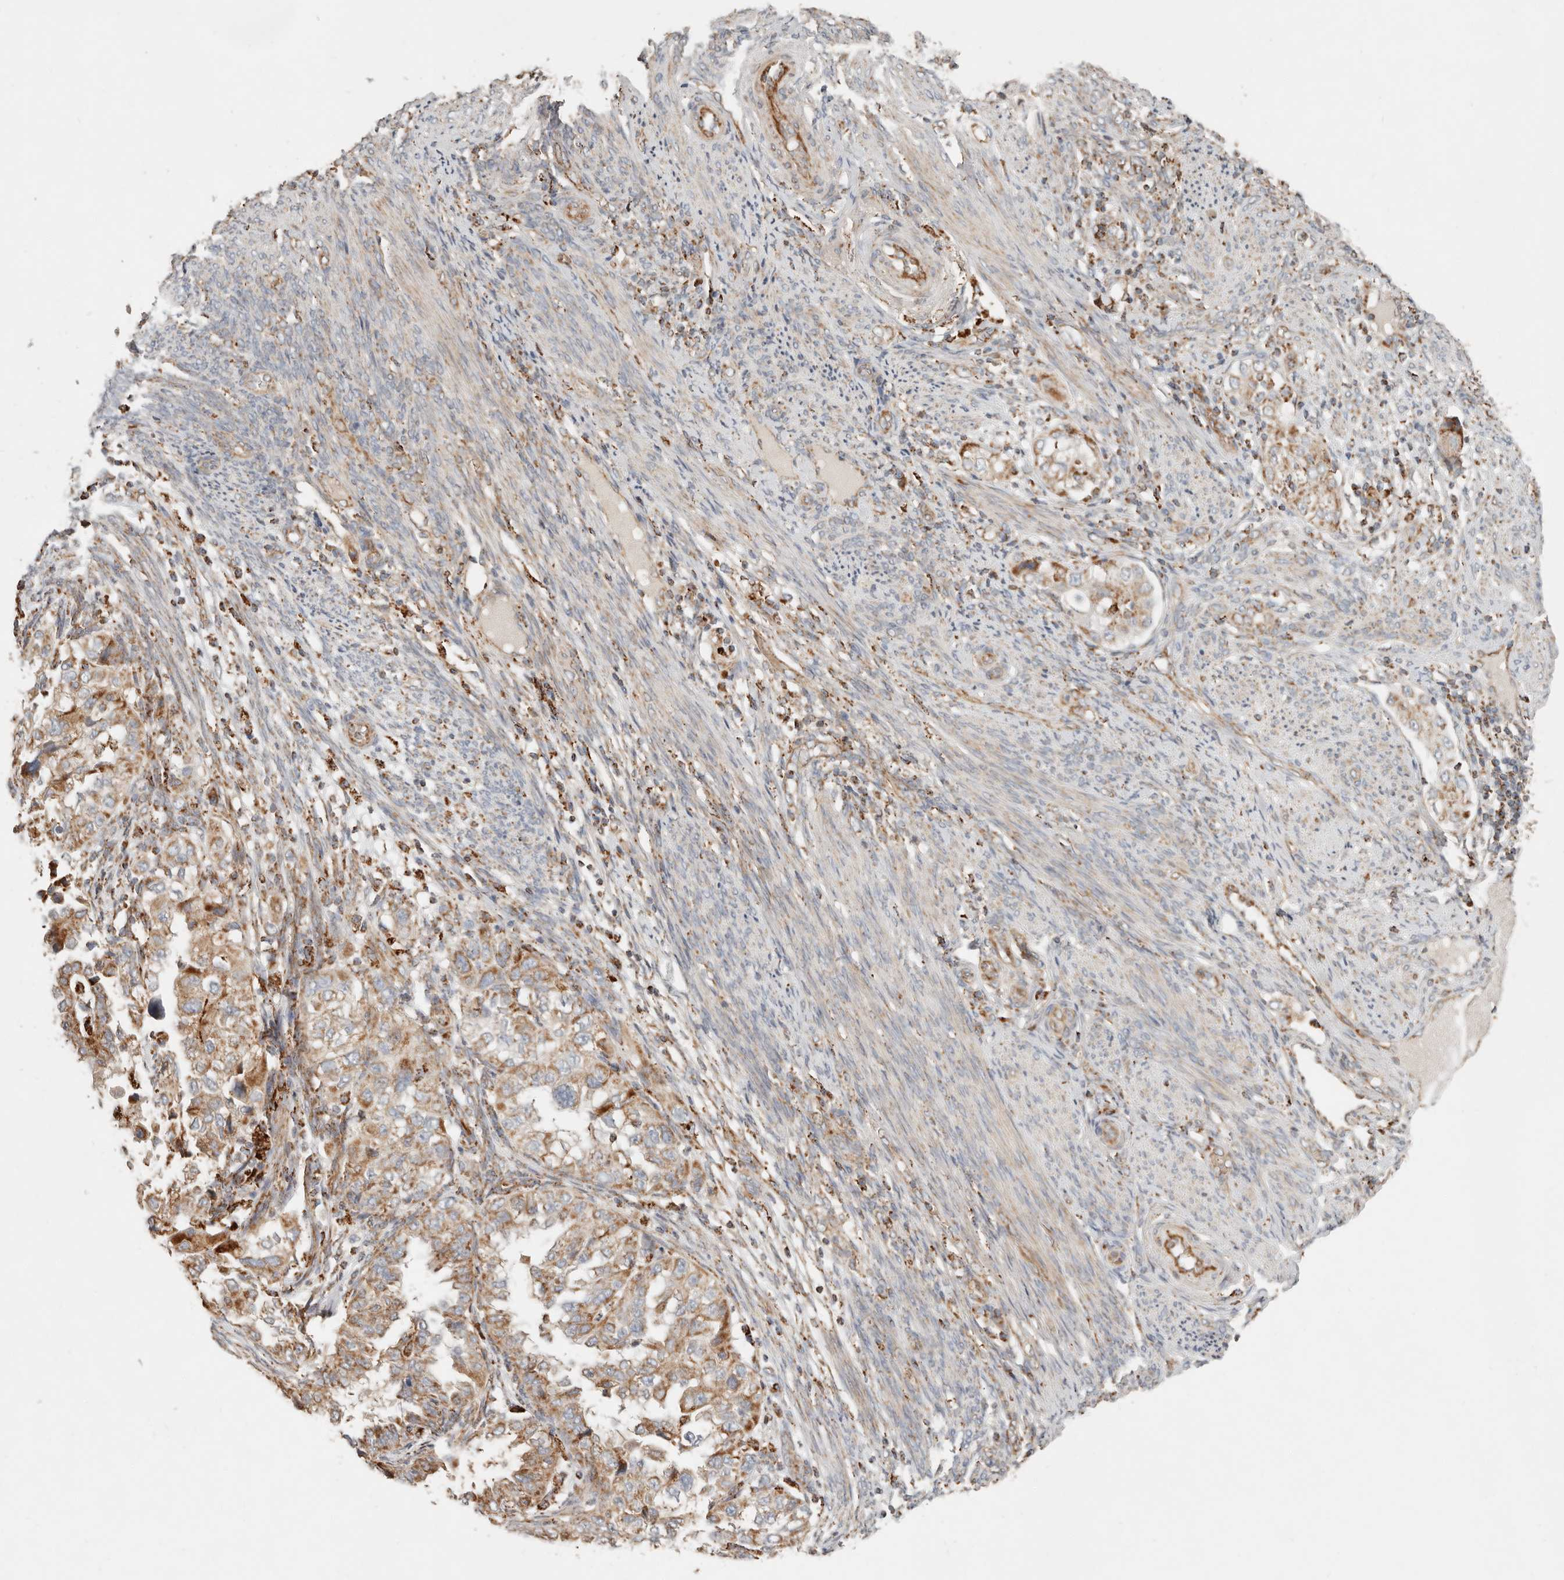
{"staining": {"intensity": "moderate", "quantity": ">75%", "location": "cytoplasmic/membranous"}, "tissue": "endometrial cancer", "cell_type": "Tumor cells", "image_type": "cancer", "snomed": [{"axis": "morphology", "description": "Adenocarcinoma, NOS"}, {"axis": "topography", "description": "Endometrium"}], "caption": "Immunohistochemistry of endometrial cancer displays medium levels of moderate cytoplasmic/membranous expression in about >75% of tumor cells.", "gene": "ARHGEF10L", "patient": {"sex": "female", "age": 85}}